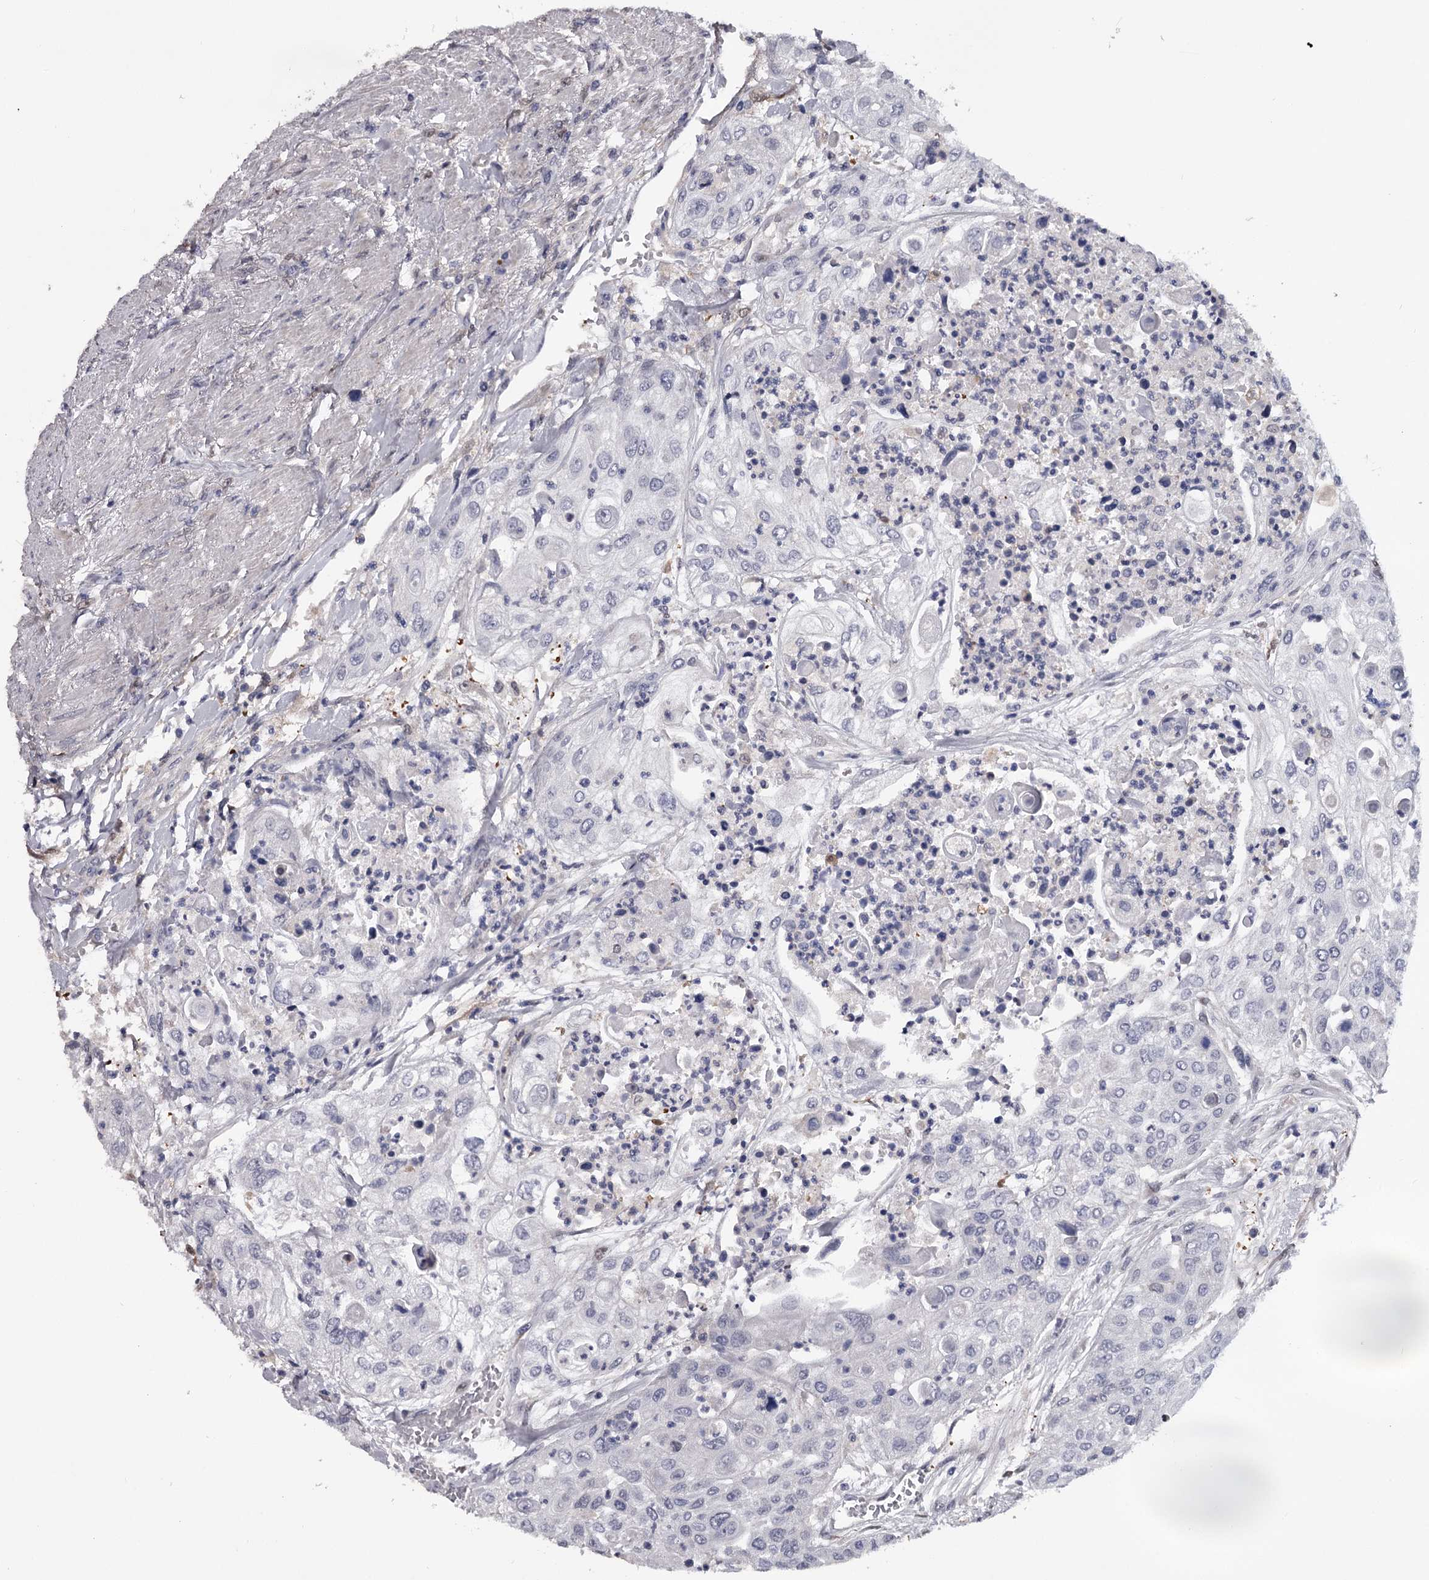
{"staining": {"intensity": "negative", "quantity": "none", "location": "none"}, "tissue": "urothelial cancer", "cell_type": "Tumor cells", "image_type": "cancer", "snomed": [{"axis": "morphology", "description": "Urothelial carcinoma, High grade"}, {"axis": "topography", "description": "Urinary bladder"}], "caption": "The histopathology image reveals no significant expression in tumor cells of high-grade urothelial carcinoma. (DAB (3,3'-diaminobenzidine) immunohistochemistry with hematoxylin counter stain).", "gene": "GSTO1", "patient": {"sex": "female", "age": 79}}